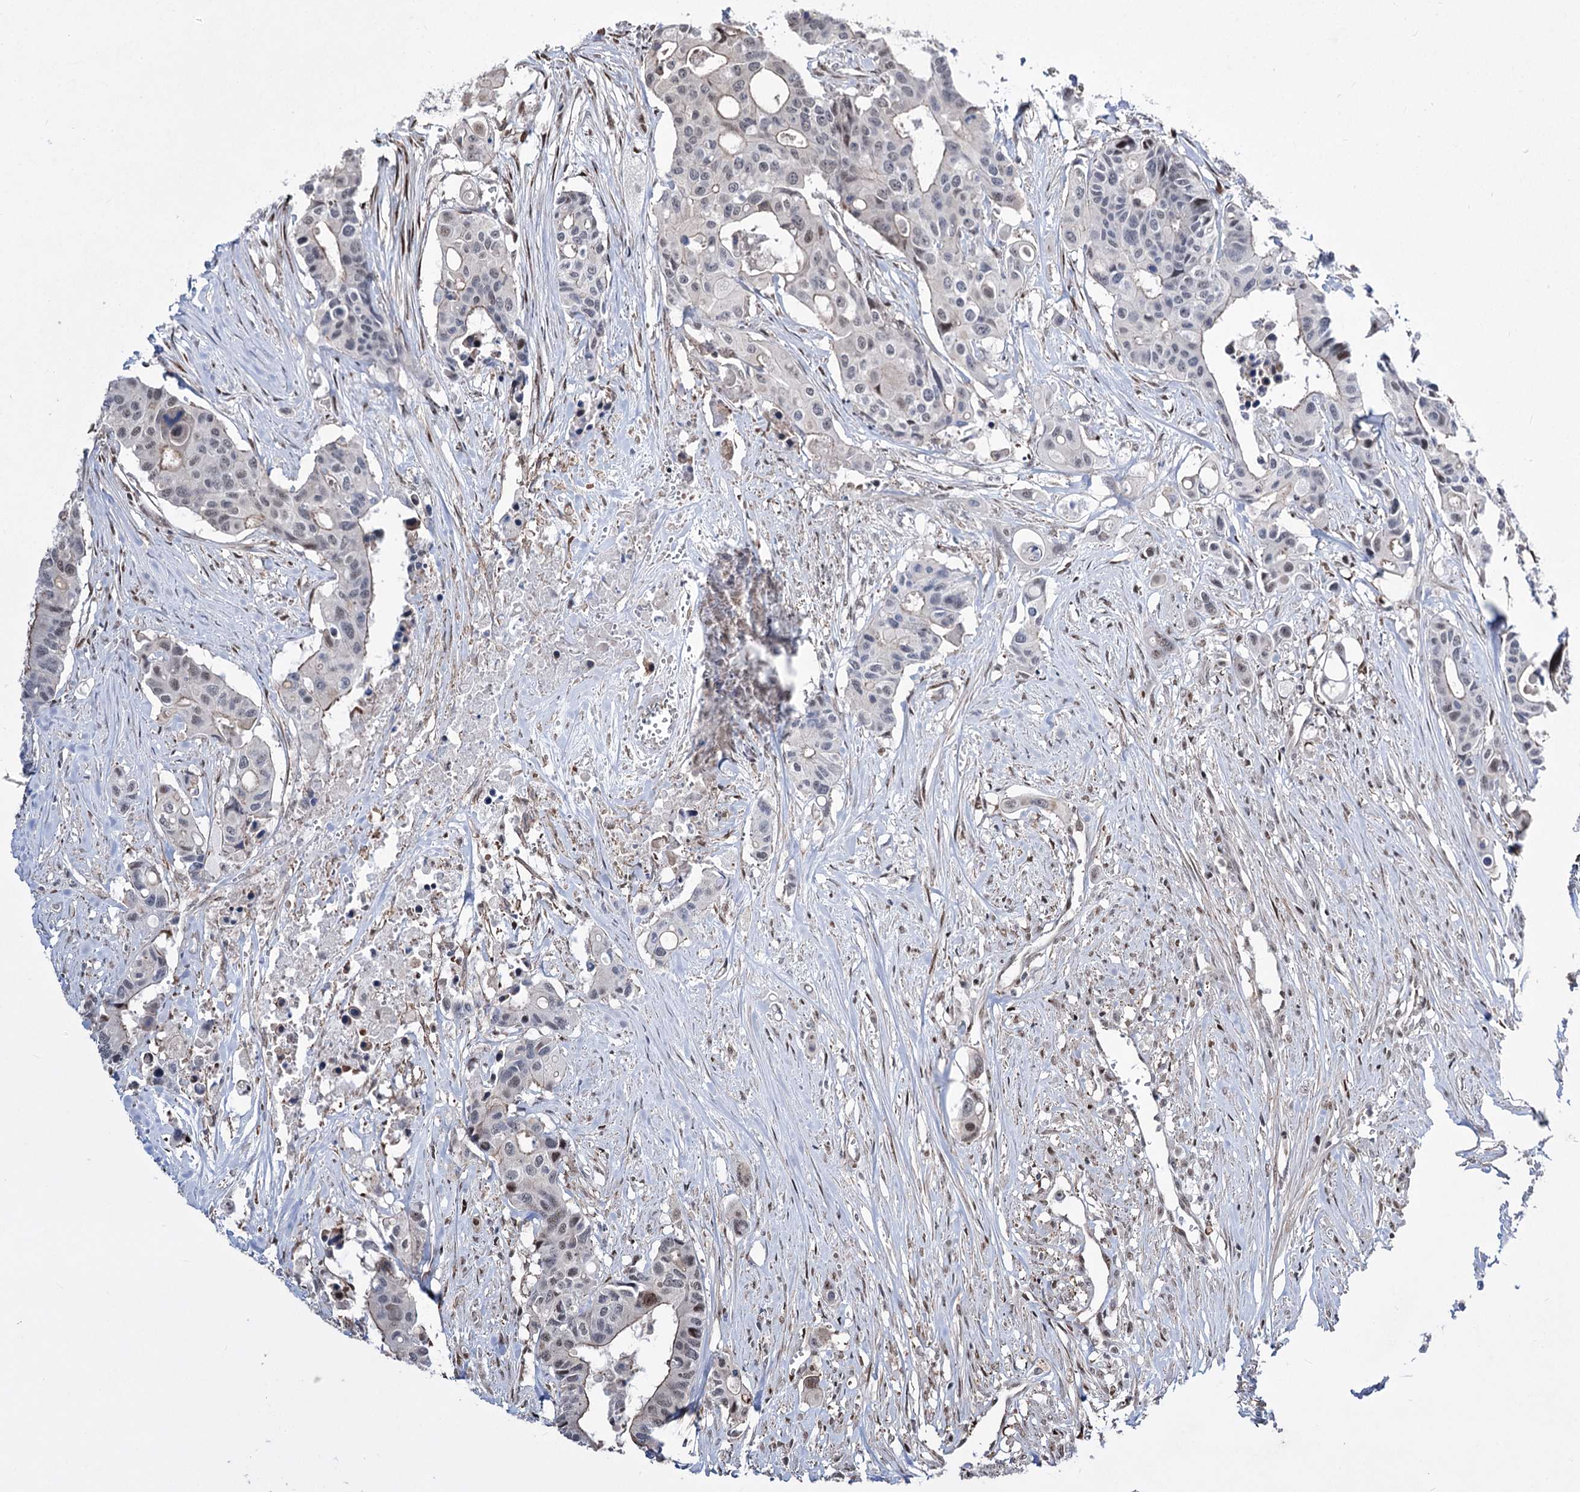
{"staining": {"intensity": "negative", "quantity": "none", "location": "none"}, "tissue": "colorectal cancer", "cell_type": "Tumor cells", "image_type": "cancer", "snomed": [{"axis": "morphology", "description": "Adenocarcinoma, NOS"}, {"axis": "topography", "description": "Colon"}], "caption": "IHC of human adenocarcinoma (colorectal) shows no positivity in tumor cells.", "gene": "CHMP7", "patient": {"sex": "male", "age": 77}}